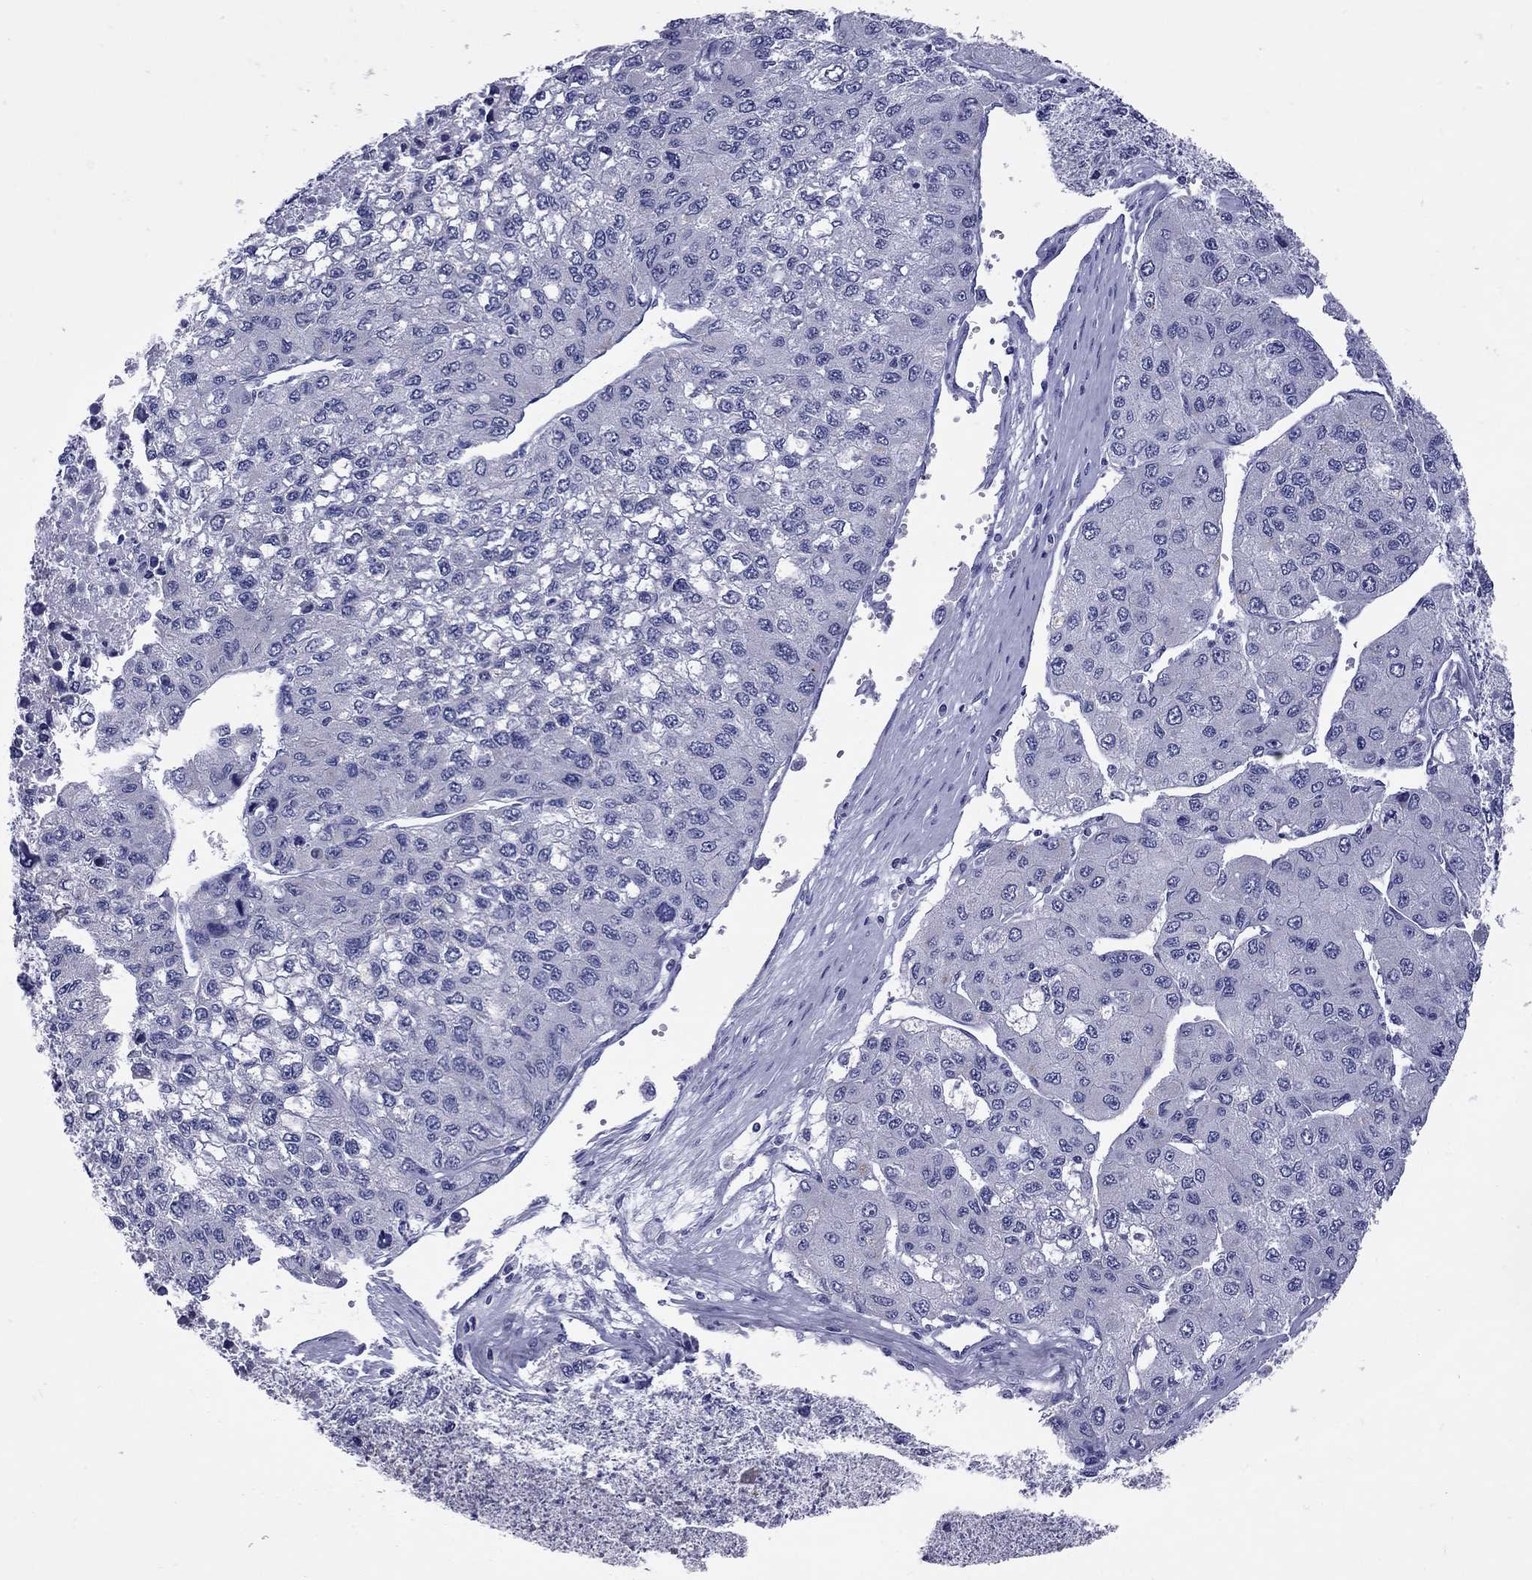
{"staining": {"intensity": "negative", "quantity": "none", "location": "none"}, "tissue": "liver cancer", "cell_type": "Tumor cells", "image_type": "cancer", "snomed": [{"axis": "morphology", "description": "Carcinoma, Hepatocellular, NOS"}, {"axis": "topography", "description": "Liver"}], "caption": "Hepatocellular carcinoma (liver) was stained to show a protein in brown. There is no significant staining in tumor cells. The staining was performed using DAB to visualize the protein expression in brown, while the nuclei were stained in blue with hematoxylin (Magnification: 20x).", "gene": "EPPIN", "patient": {"sex": "female", "age": 66}}